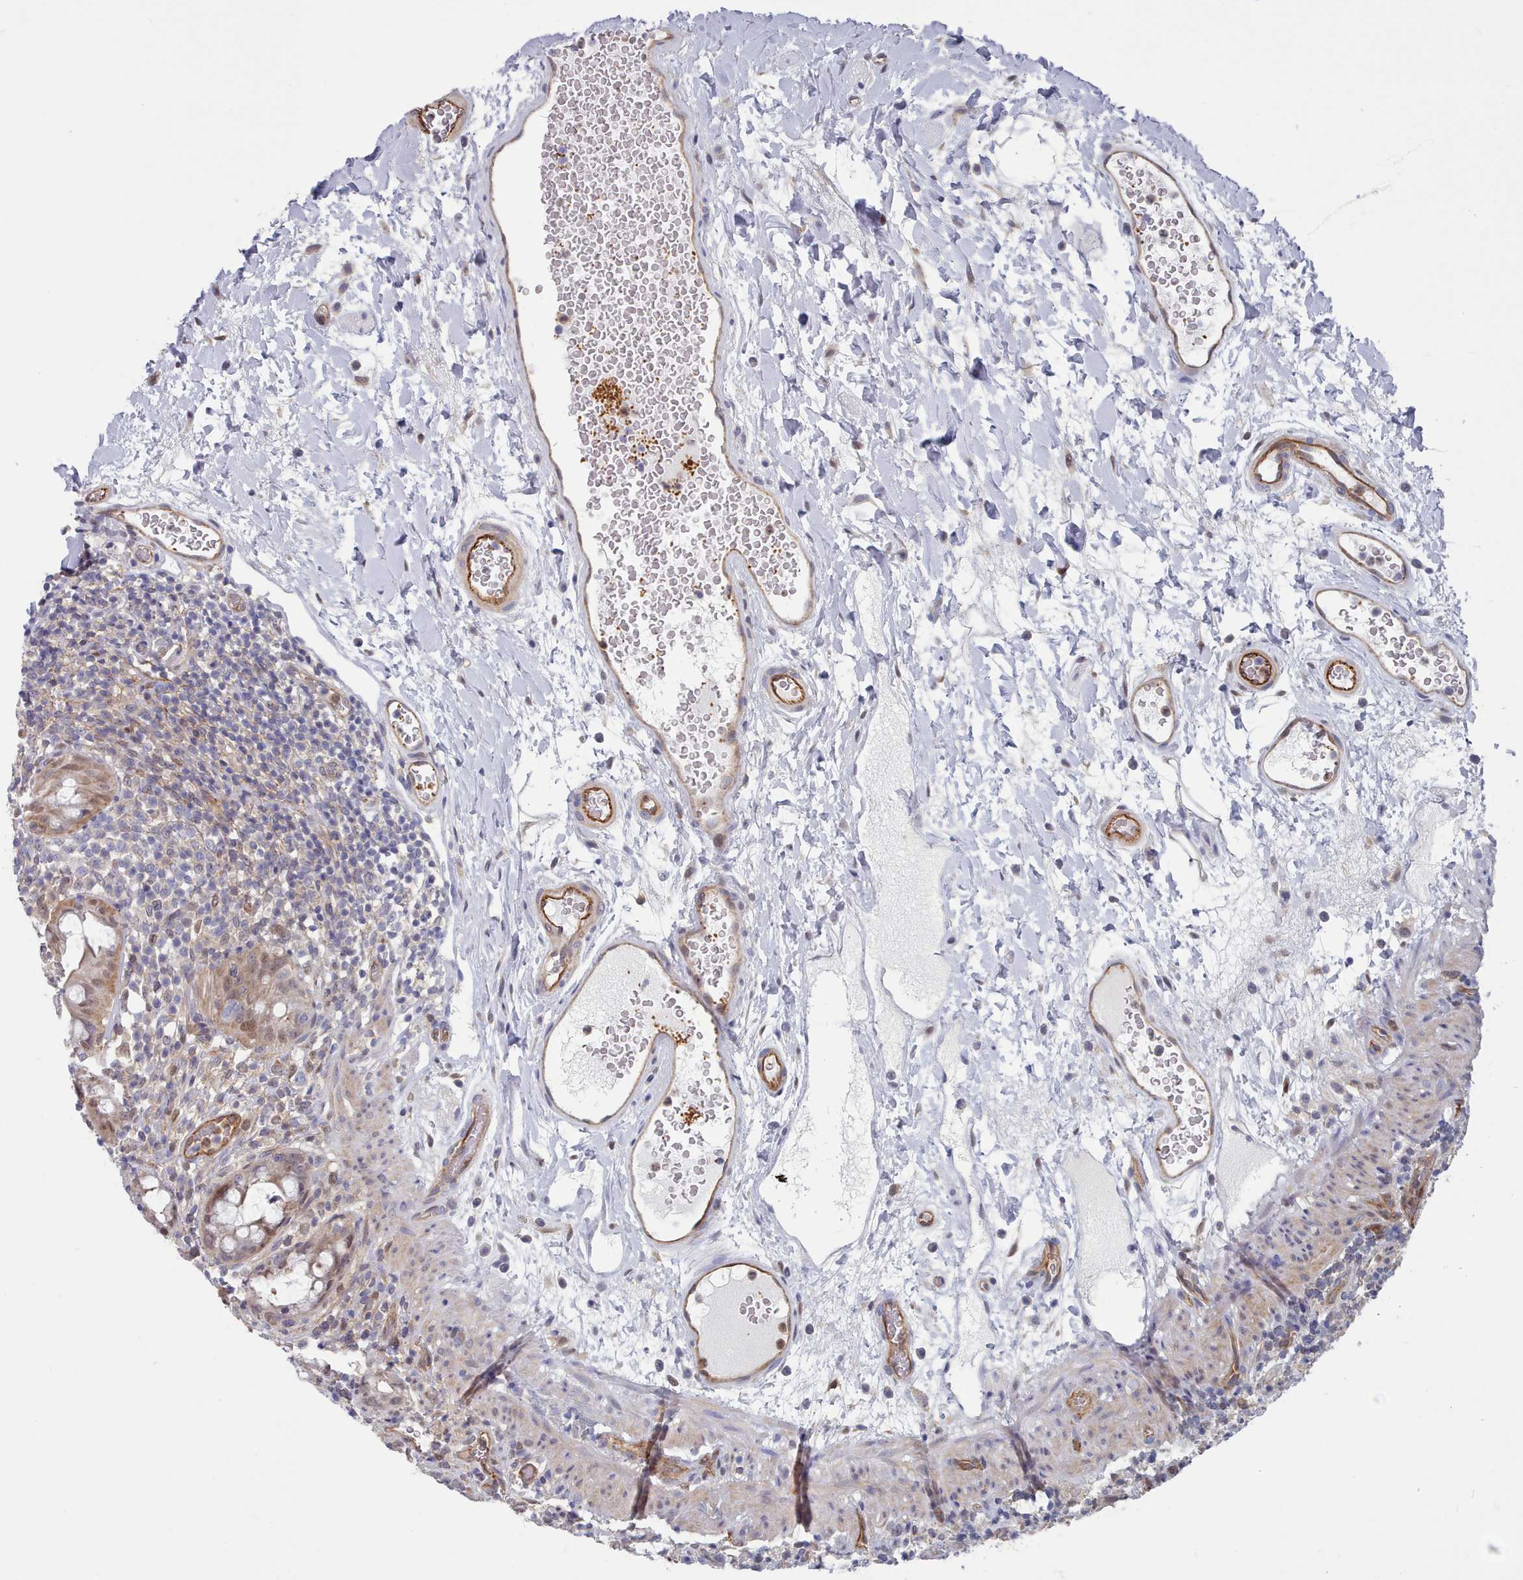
{"staining": {"intensity": "moderate", "quantity": ">75%", "location": "cytoplasmic/membranous,nuclear"}, "tissue": "rectum", "cell_type": "Glandular cells", "image_type": "normal", "snomed": [{"axis": "morphology", "description": "Normal tissue, NOS"}, {"axis": "topography", "description": "Rectum"}], "caption": "A medium amount of moderate cytoplasmic/membranous,nuclear positivity is seen in approximately >75% of glandular cells in benign rectum. Nuclei are stained in blue.", "gene": "G6PC1", "patient": {"sex": "female", "age": 57}}